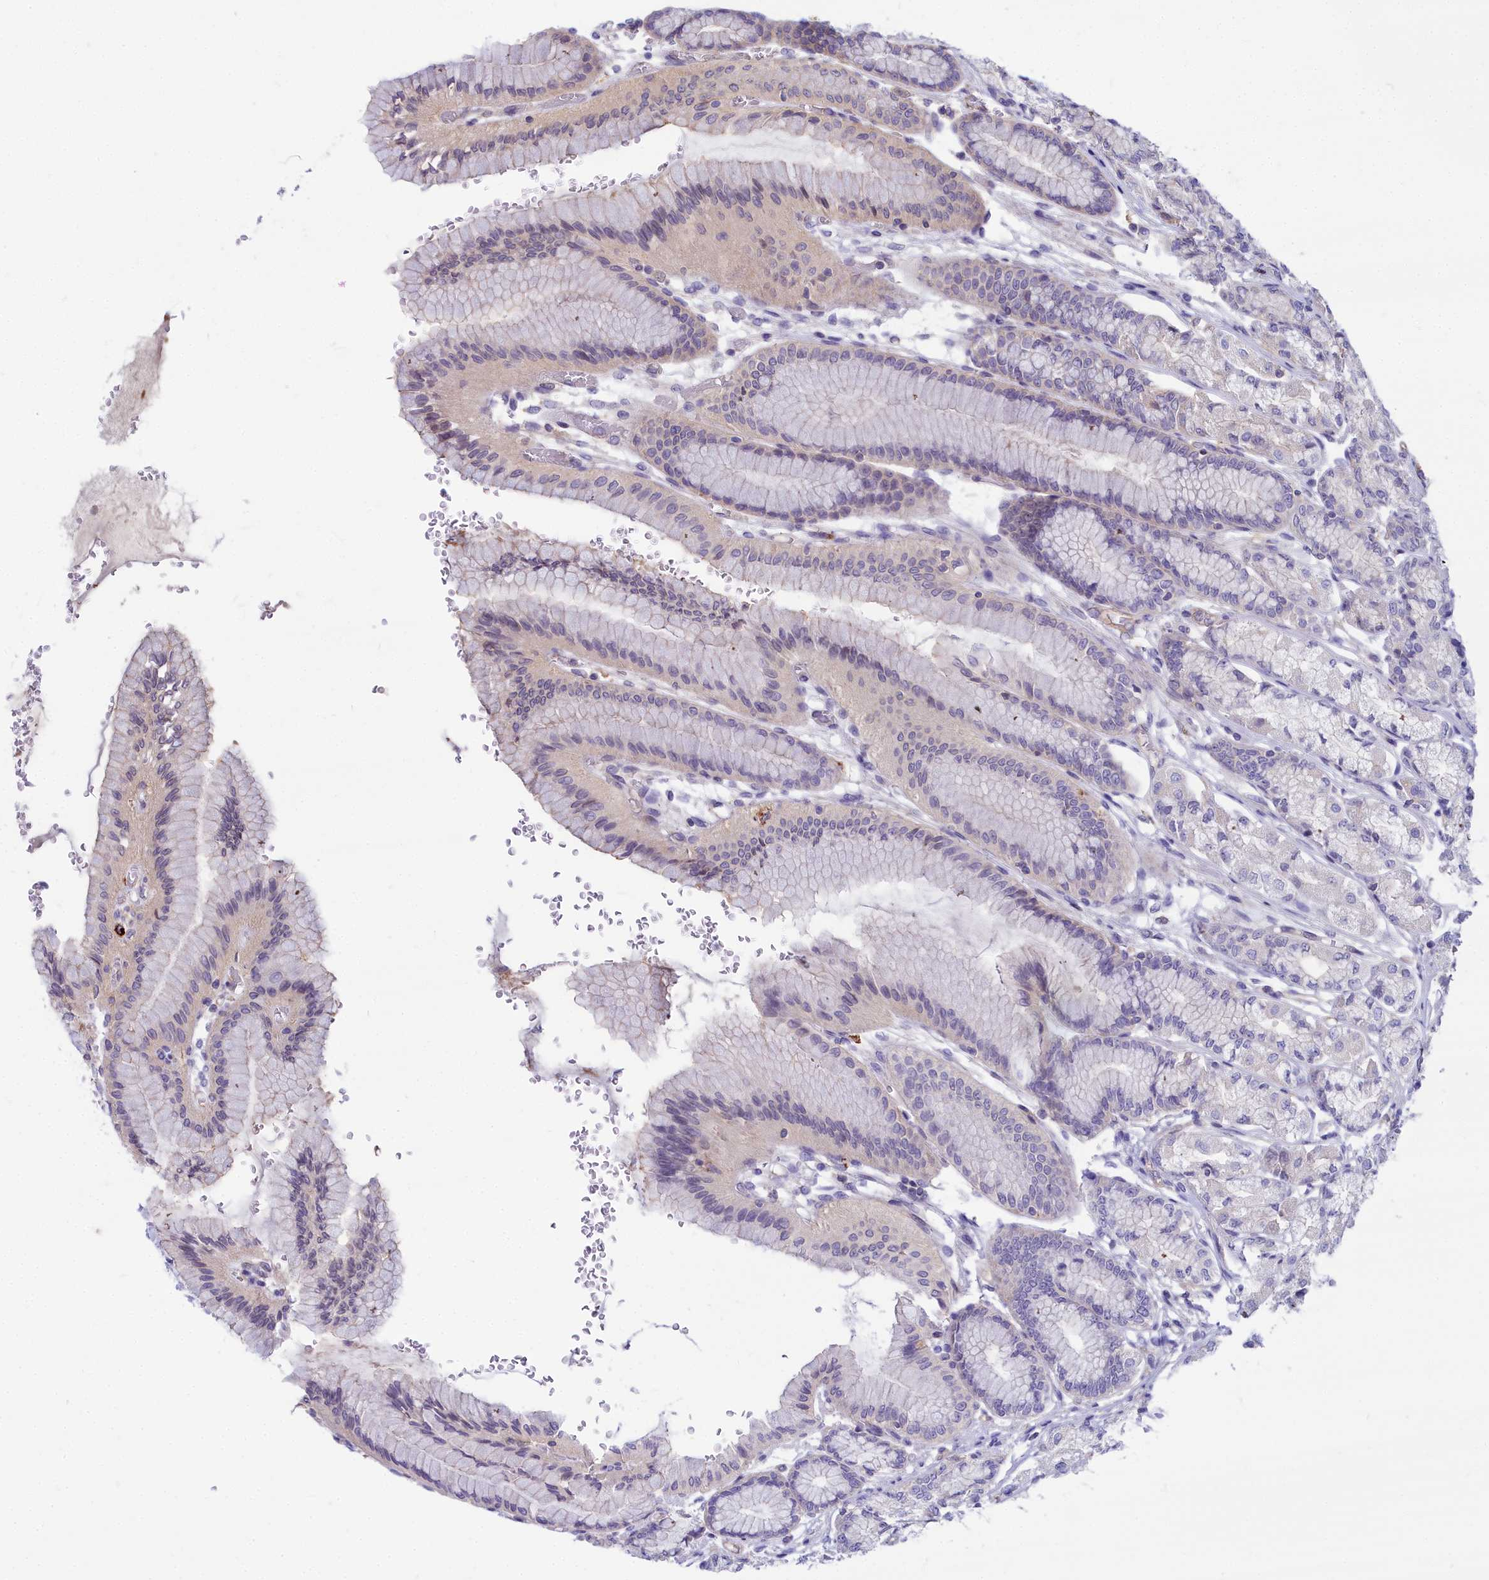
{"staining": {"intensity": "weak", "quantity": "<25%", "location": "cytoplasmic/membranous"}, "tissue": "stomach", "cell_type": "Glandular cells", "image_type": "normal", "snomed": [{"axis": "morphology", "description": "Normal tissue, NOS"}, {"axis": "morphology", "description": "Adenocarcinoma, NOS"}, {"axis": "morphology", "description": "Adenocarcinoma, High grade"}, {"axis": "topography", "description": "Stomach, upper"}, {"axis": "topography", "description": "Stomach"}], "caption": "A high-resolution histopathology image shows immunohistochemistry (IHC) staining of unremarkable stomach, which exhibits no significant positivity in glandular cells.", "gene": "HLA", "patient": {"sex": "female", "age": 65}}